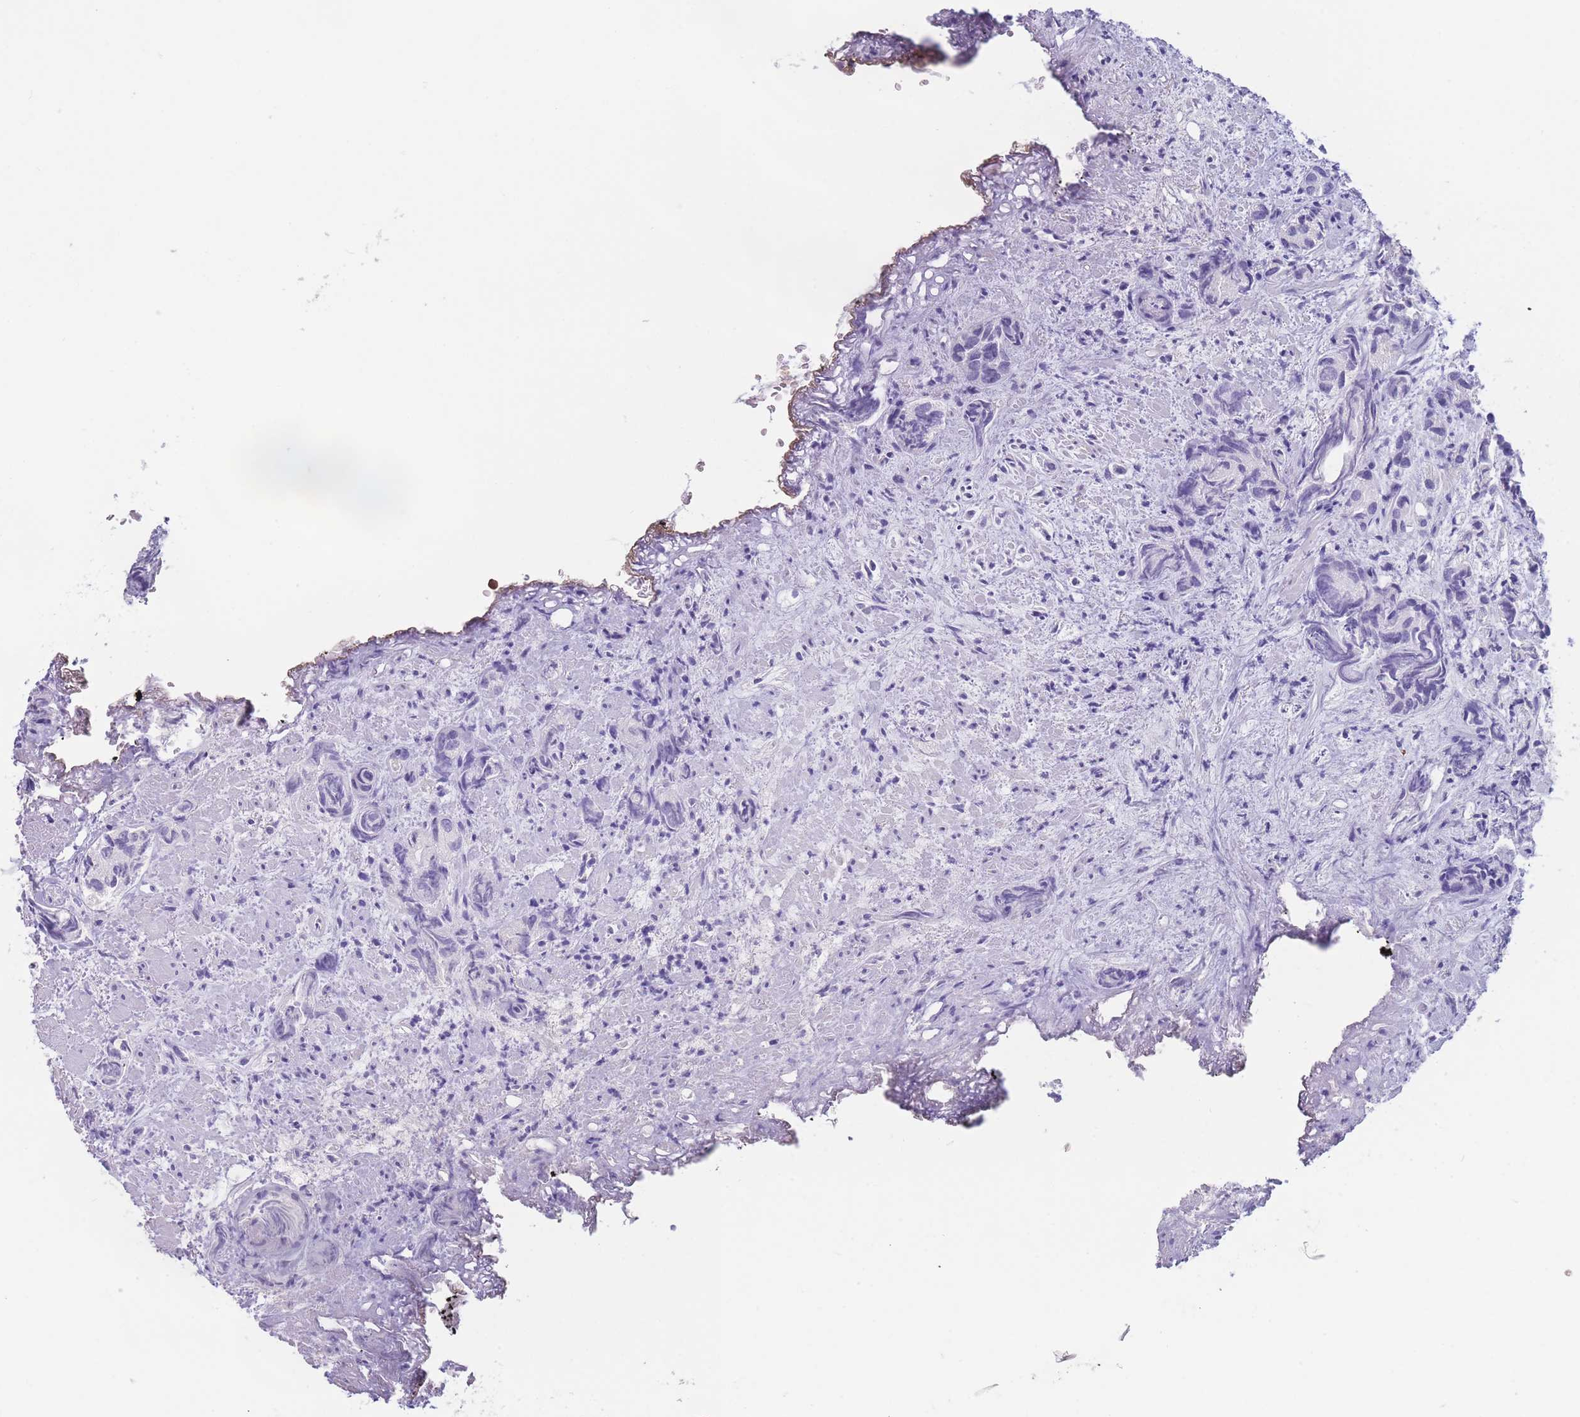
{"staining": {"intensity": "negative", "quantity": "none", "location": "none"}, "tissue": "prostate cancer", "cell_type": "Tumor cells", "image_type": "cancer", "snomed": [{"axis": "morphology", "description": "Adenocarcinoma, High grade"}, {"axis": "topography", "description": "Prostate"}], "caption": "Tumor cells show no significant protein positivity in prostate cancer. The staining is performed using DAB brown chromogen with nuclei counter-stained in using hematoxylin.", "gene": "ST3GAL4", "patient": {"sex": "male", "age": 82}}